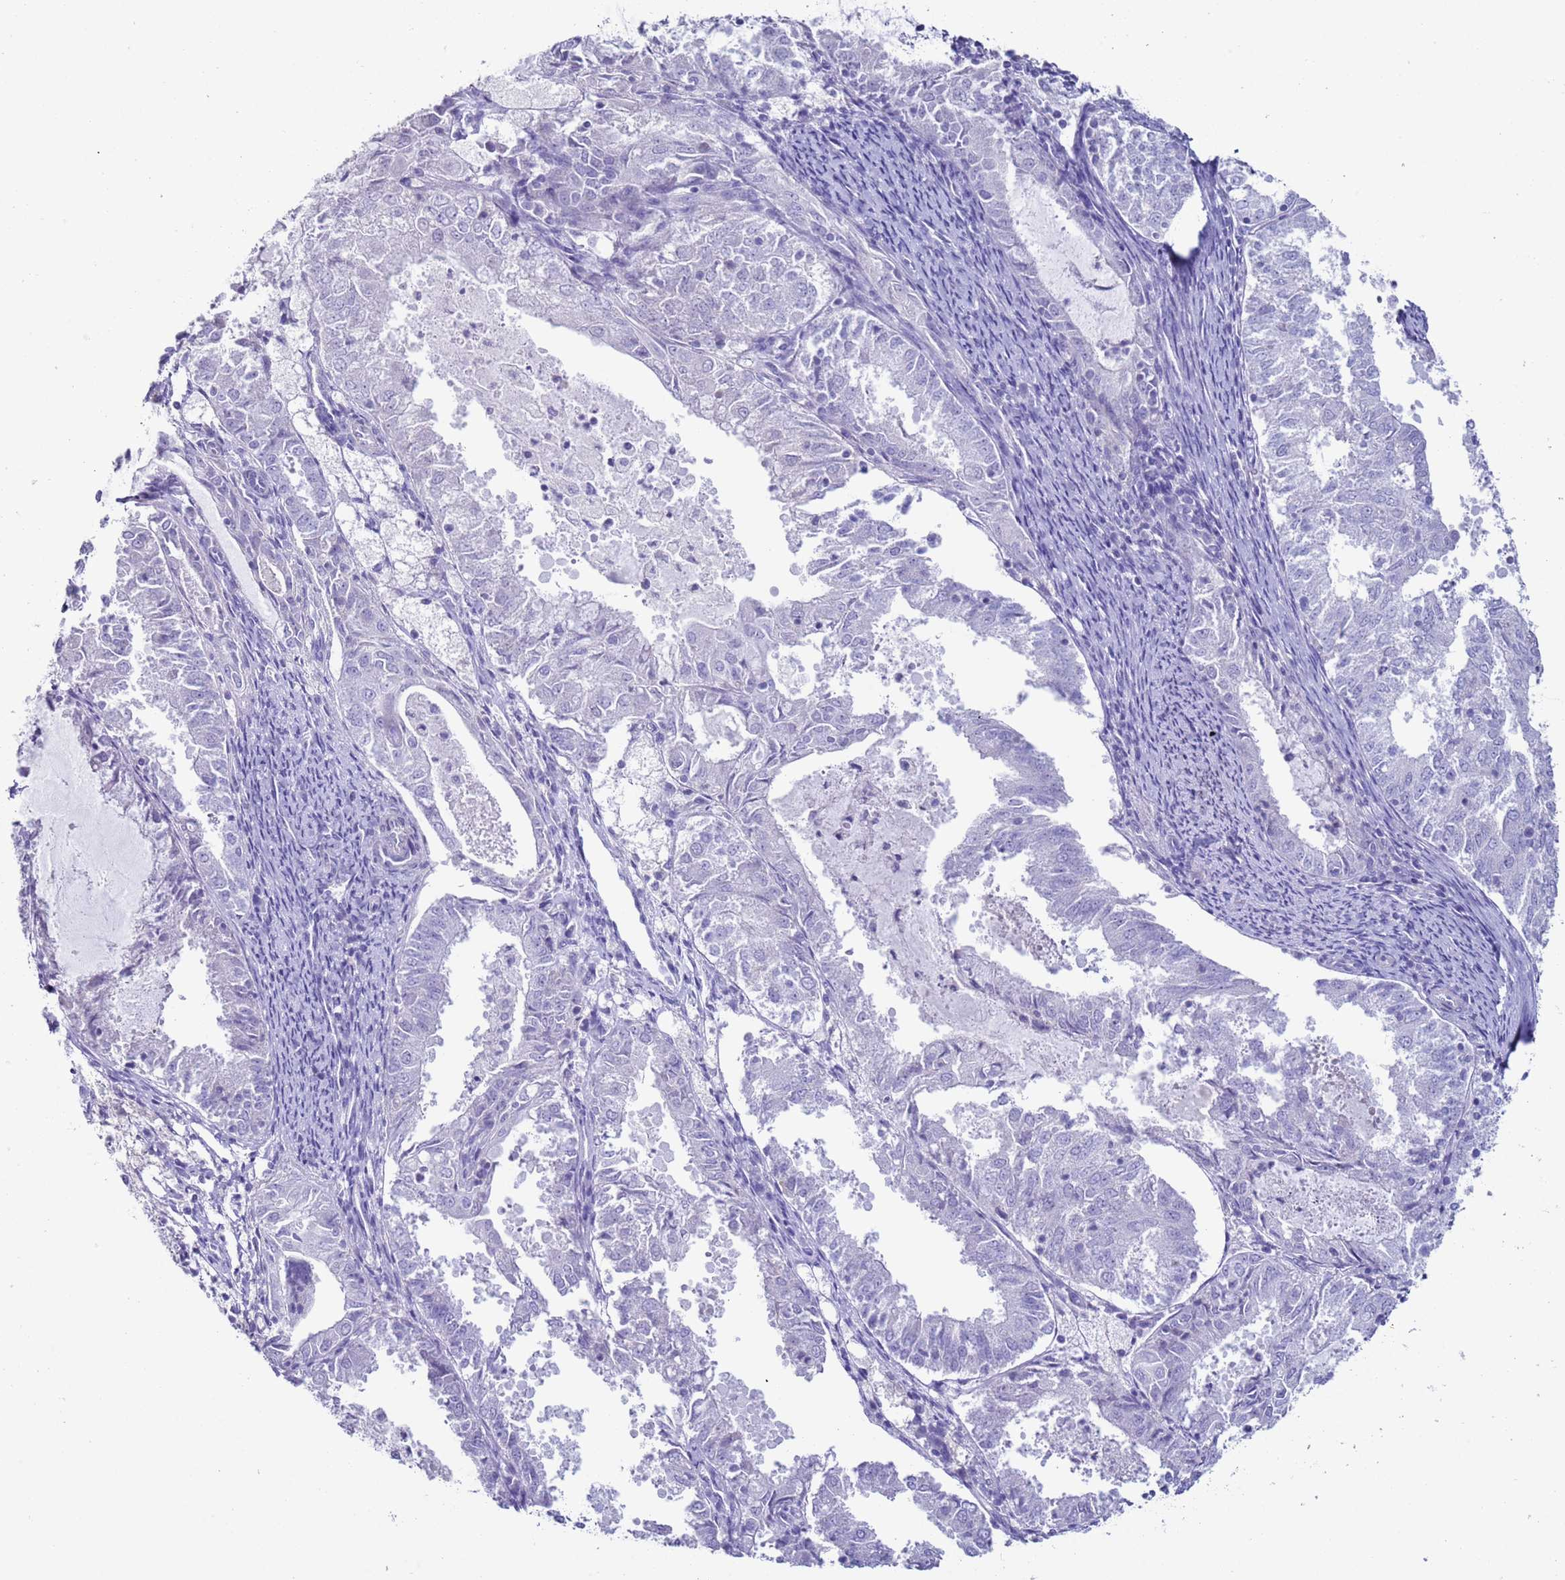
{"staining": {"intensity": "negative", "quantity": "none", "location": "none"}, "tissue": "endometrial cancer", "cell_type": "Tumor cells", "image_type": "cancer", "snomed": [{"axis": "morphology", "description": "Adenocarcinoma, NOS"}, {"axis": "topography", "description": "Endometrium"}], "caption": "This micrograph is of endometrial adenocarcinoma stained with immunohistochemistry (IHC) to label a protein in brown with the nuclei are counter-stained blue. There is no positivity in tumor cells. (Immunohistochemistry (ihc), brightfield microscopy, high magnification).", "gene": "NPAP1", "patient": {"sex": "female", "age": 57}}